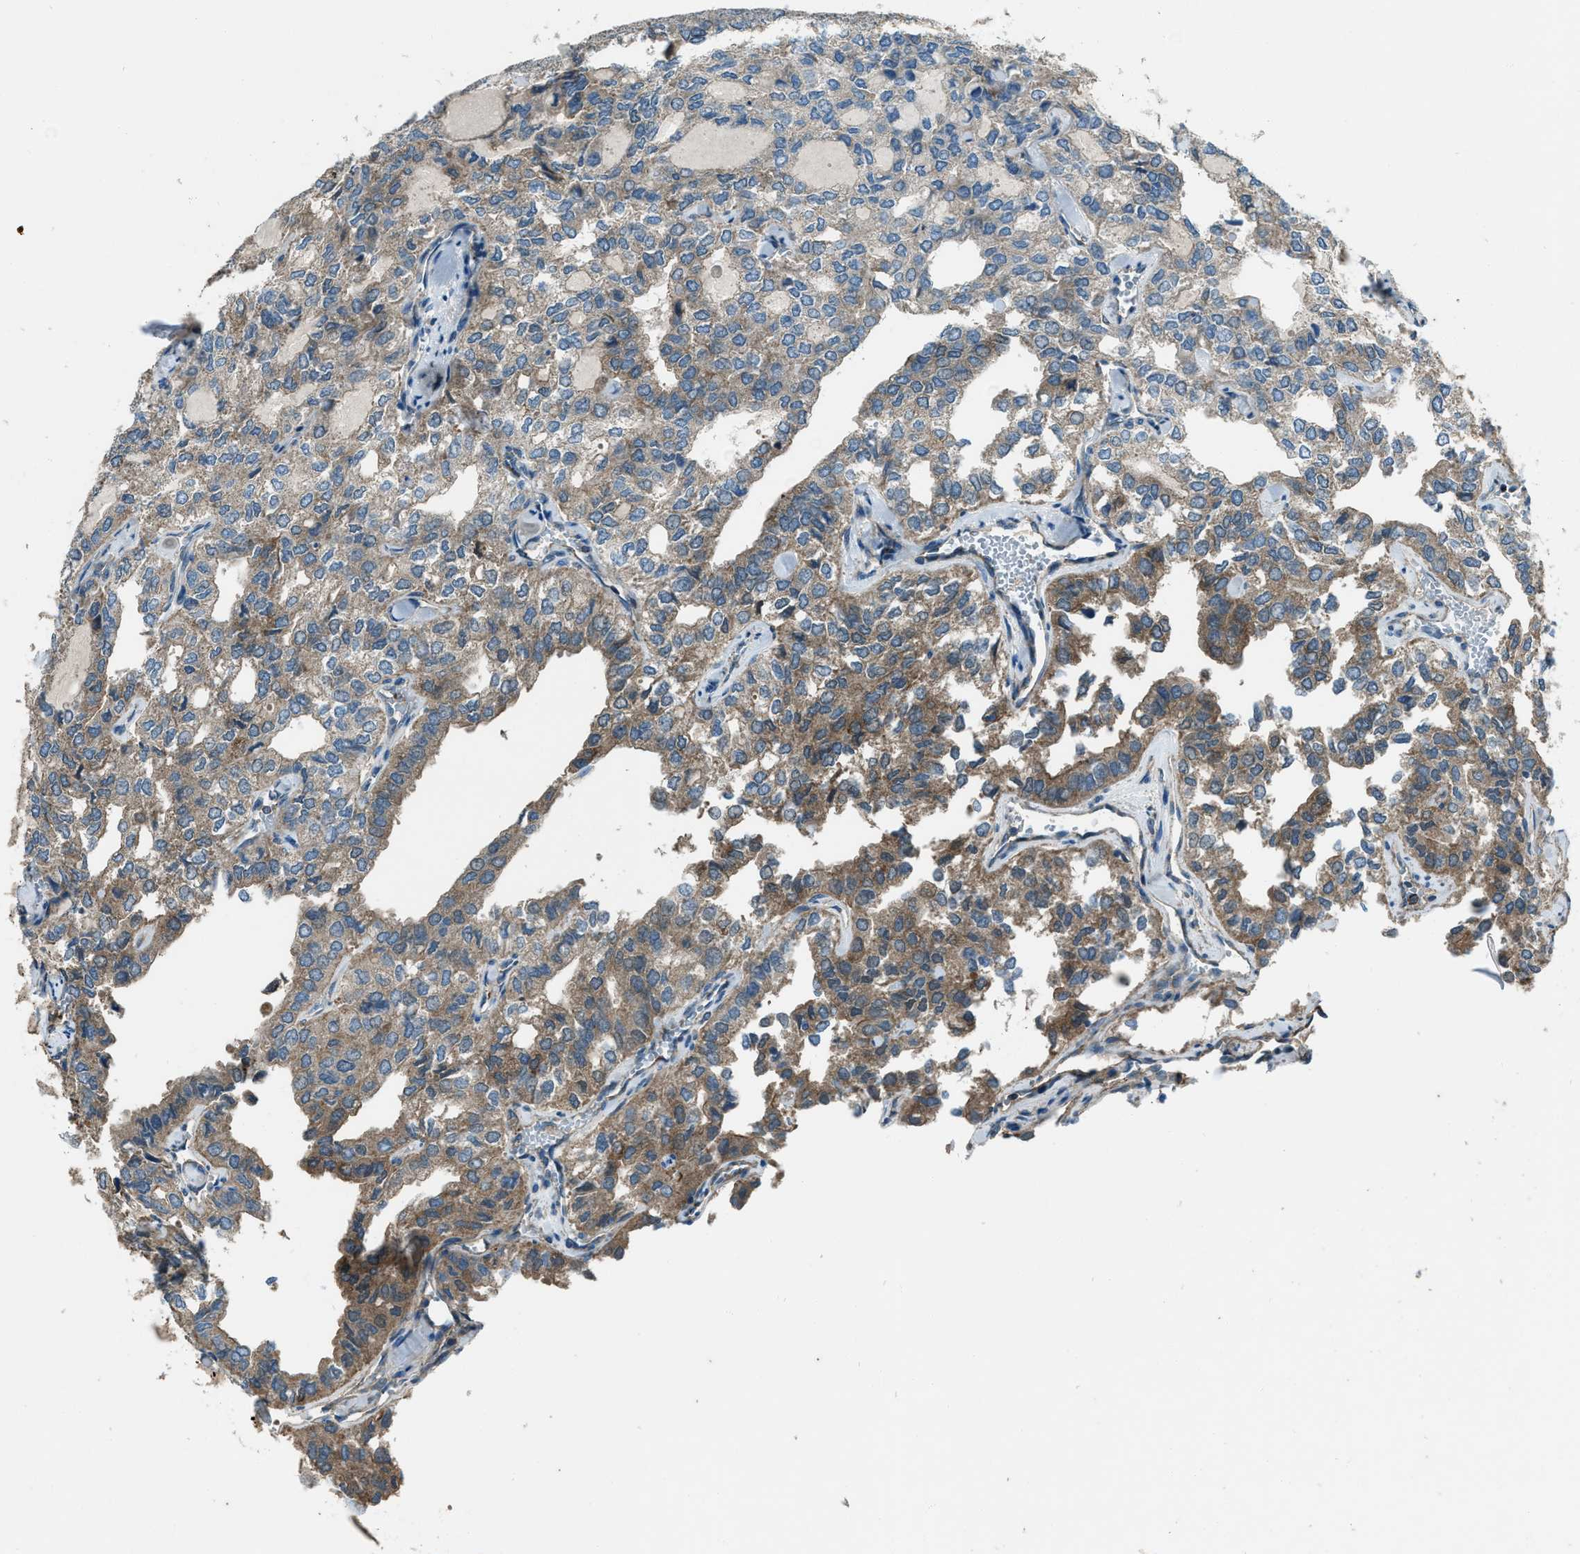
{"staining": {"intensity": "moderate", "quantity": ">75%", "location": "cytoplasmic/membranous"}, "tissue": "thyroid cancer", "cell_type": "Tumor cells", "image_type": "cancer", "snomed": [{"axis": "morphology", "description": "Follicular adenoma carcinoma, NOS"}, {"axis": "topography", "description": "Thyroid gland"}], "caption": "Follicular adenoma carcinoma (thyroid) stained with a protein marker demonstrates moderate staining in tumor cells.", "gene": "SVIL", "patient": {"sex": "male", "age": 75}}